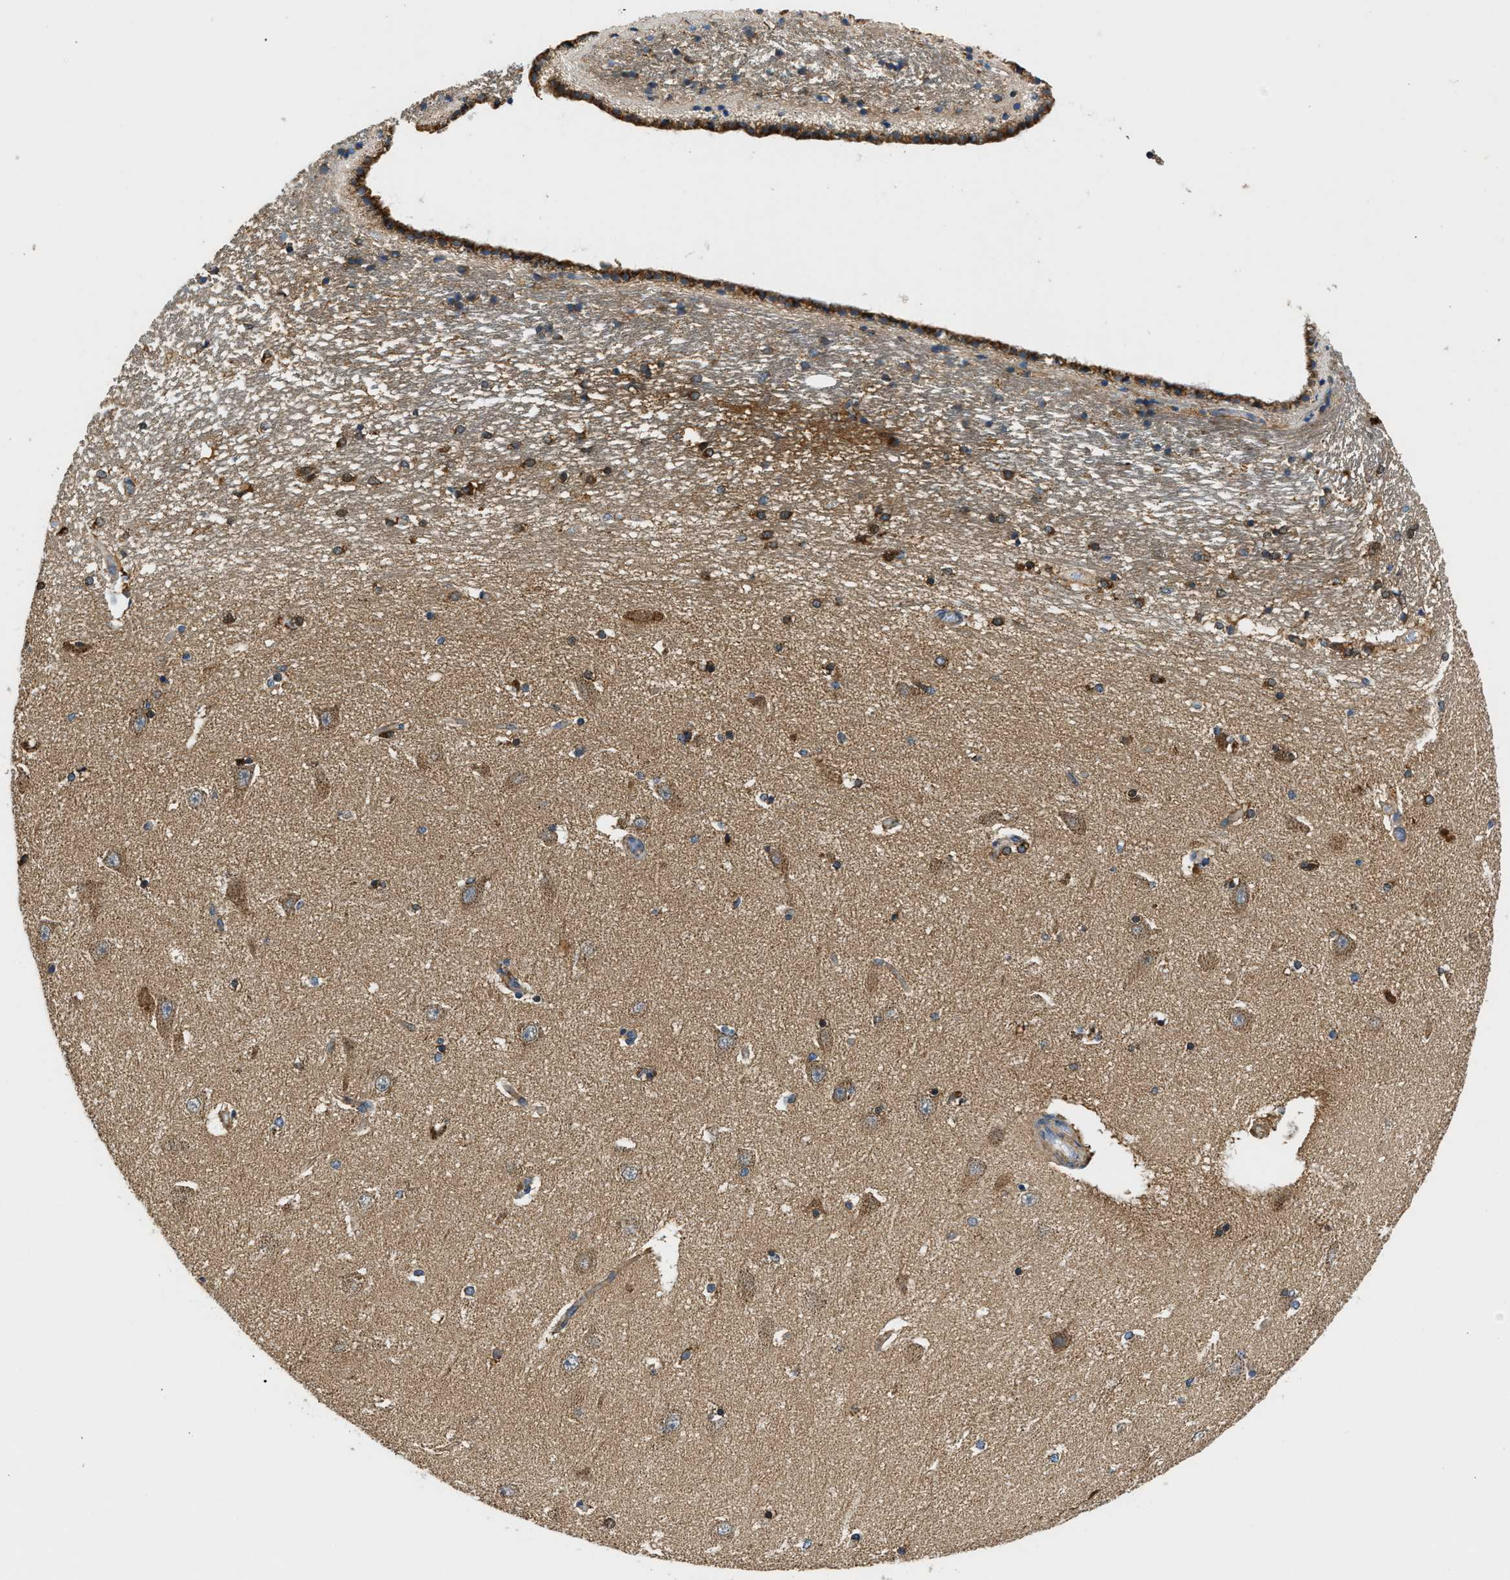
{"staining": {"intensity": "strong", "quantity": "25%-75%", "location": "nuclear"}, "tissue": "hippocampus", "cell_type": "Glial cells", "image_type": "normal", "snomed": [{"axis": "morphology", "description": "Normal tissue, NOS"}, {"axis": "topography", "description": "Hippocampus"}], "caption": "Brown immunohistochemical staining in normal hippocampus exhibits strong nuclear staining in about 25%-75% of glial cells. (DAB (3,3'-diaminobenzidine) IHC with brightfield microscopy, high magnification).", "gene": "STK33", "patient": {"sex": "female", "age": 54}}